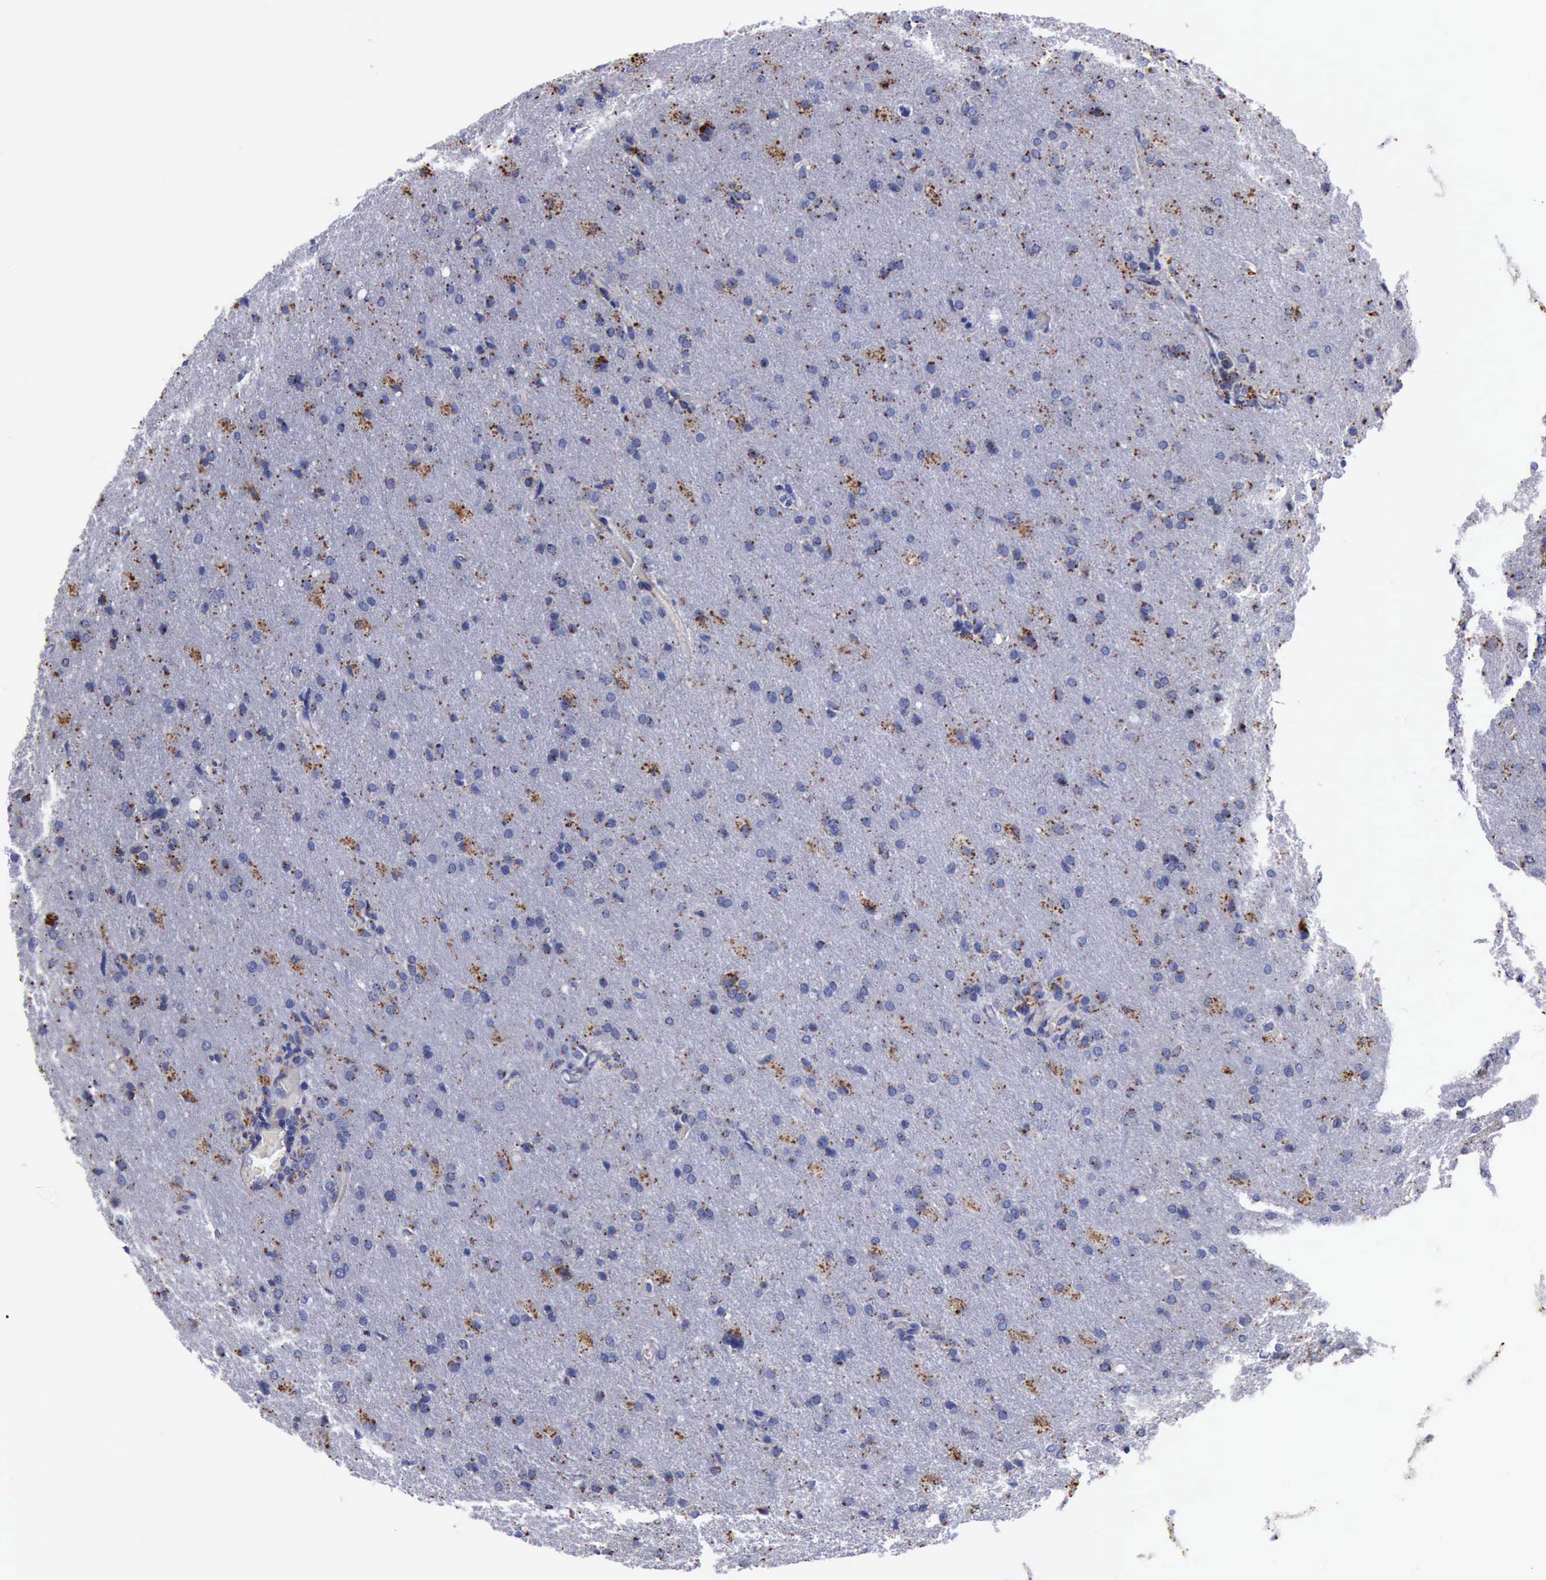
{"staining": {"intensity": "moderate", "quantity": "25%-75%", "location": "cytoplasmic/membranous"}, "tissue": "glioma", "cell_type": "Tumor cells", "image_type": "cancer", "snomed": [{"axis": "morphology", "description": "Glioma, malignant, High grade"}, {"axis": "topography", "description": "Brain"}], "caption": "IHC of human malignant high-grade glioma exhibits medium levels of moderate cytoplasmic/membranous positivity in about 25%-75% of tumor cells. The staining was performed using DAB to visualize the protein expression in brown, while the nuclei were stained in blue with hematoxylin (Magnification: 20x).", "gene": "CTSD", "patient": {"sex": "male", "age": 68}}